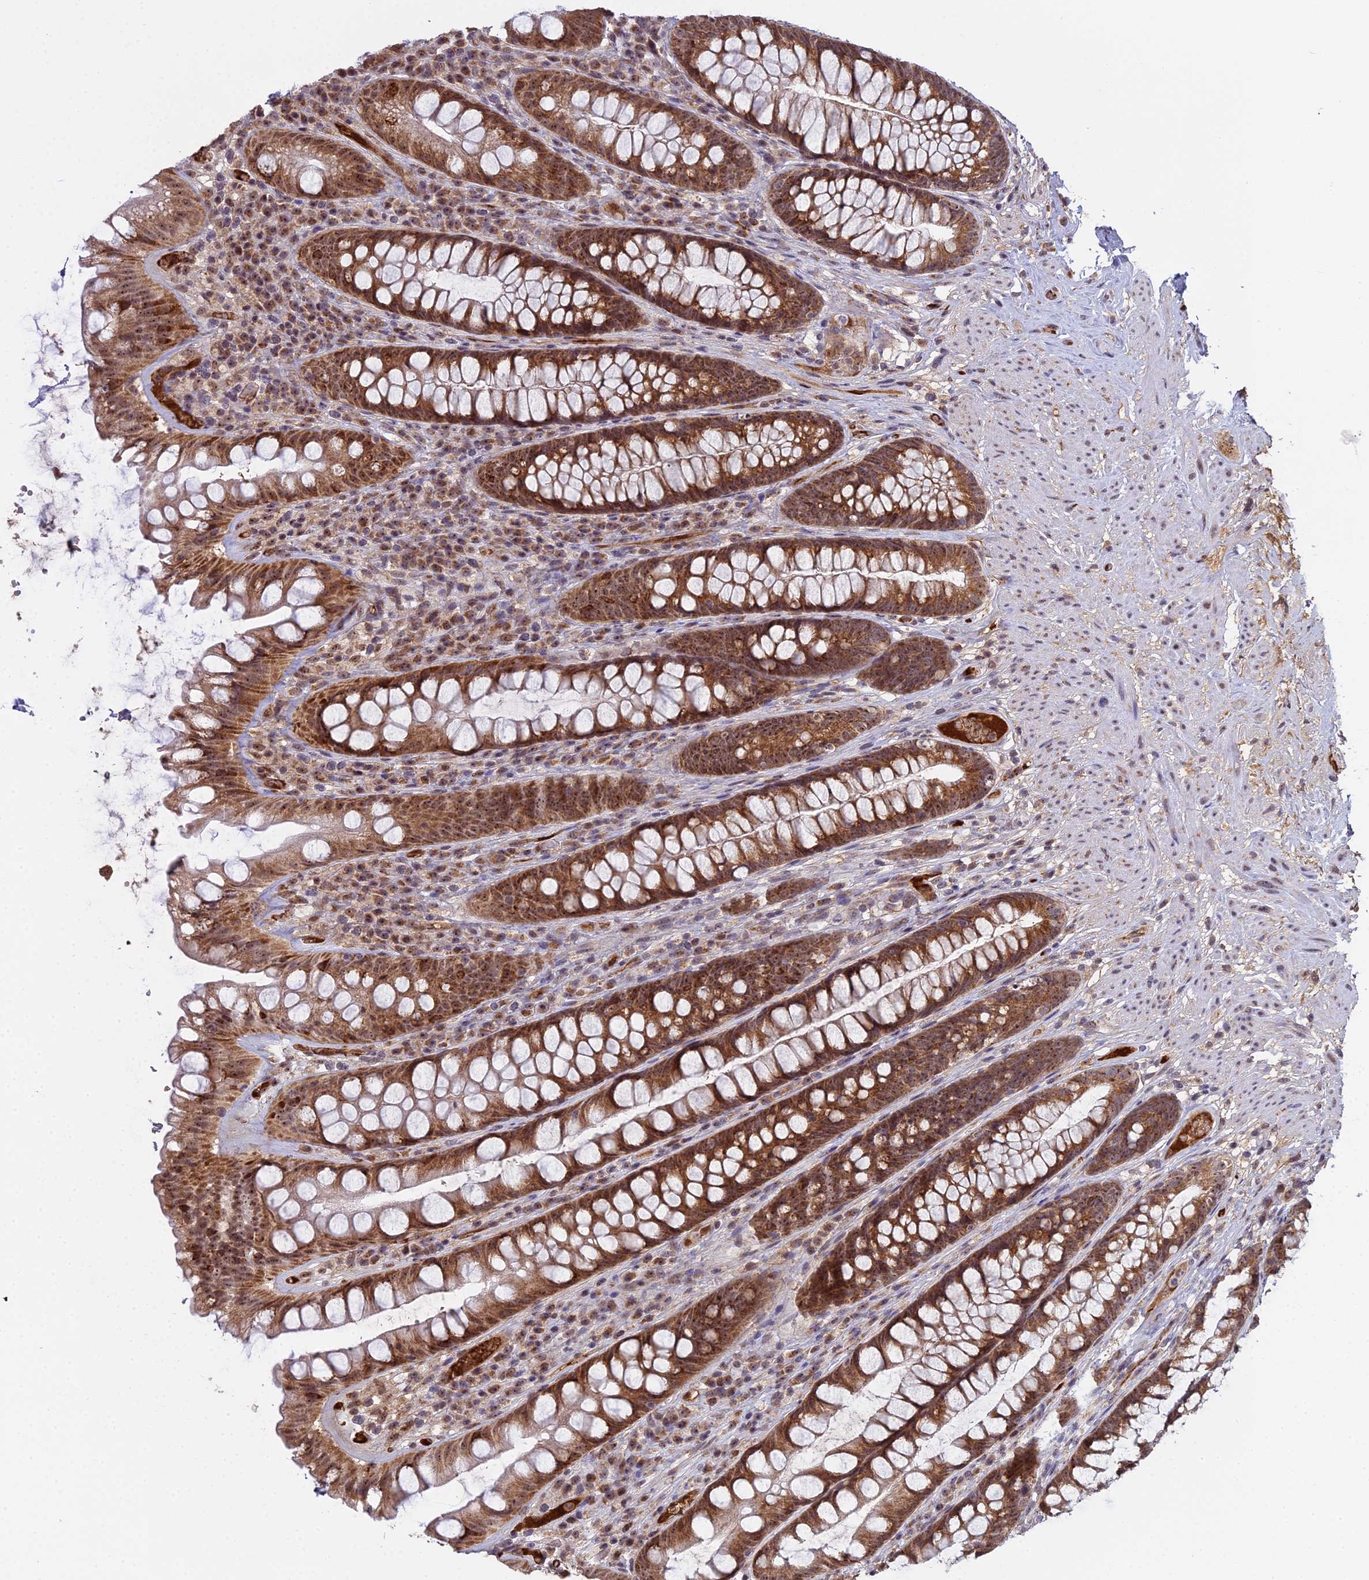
{"staining": {"intensity": "moderate", "quantity": ">75%", "location": "cytoplasmic/membranous,nuclear"}, "tissue": "rectum", "cell_type": "Glandular cells", "image_type": "normal", "snomed": [{"axis": "morphology", "description": "Normal tissue, NOS"}, {"axis": "topography", "description": "Rectum"}], "caption": "Moderate cytoplasmic/membranous,nuclear positivity for a protein is appreciated in about >75% of glandular cells of benign rectum using immunohistochemistry.", "gene": "MEOX1", "patient": {"sex": "male", "age": 74}}